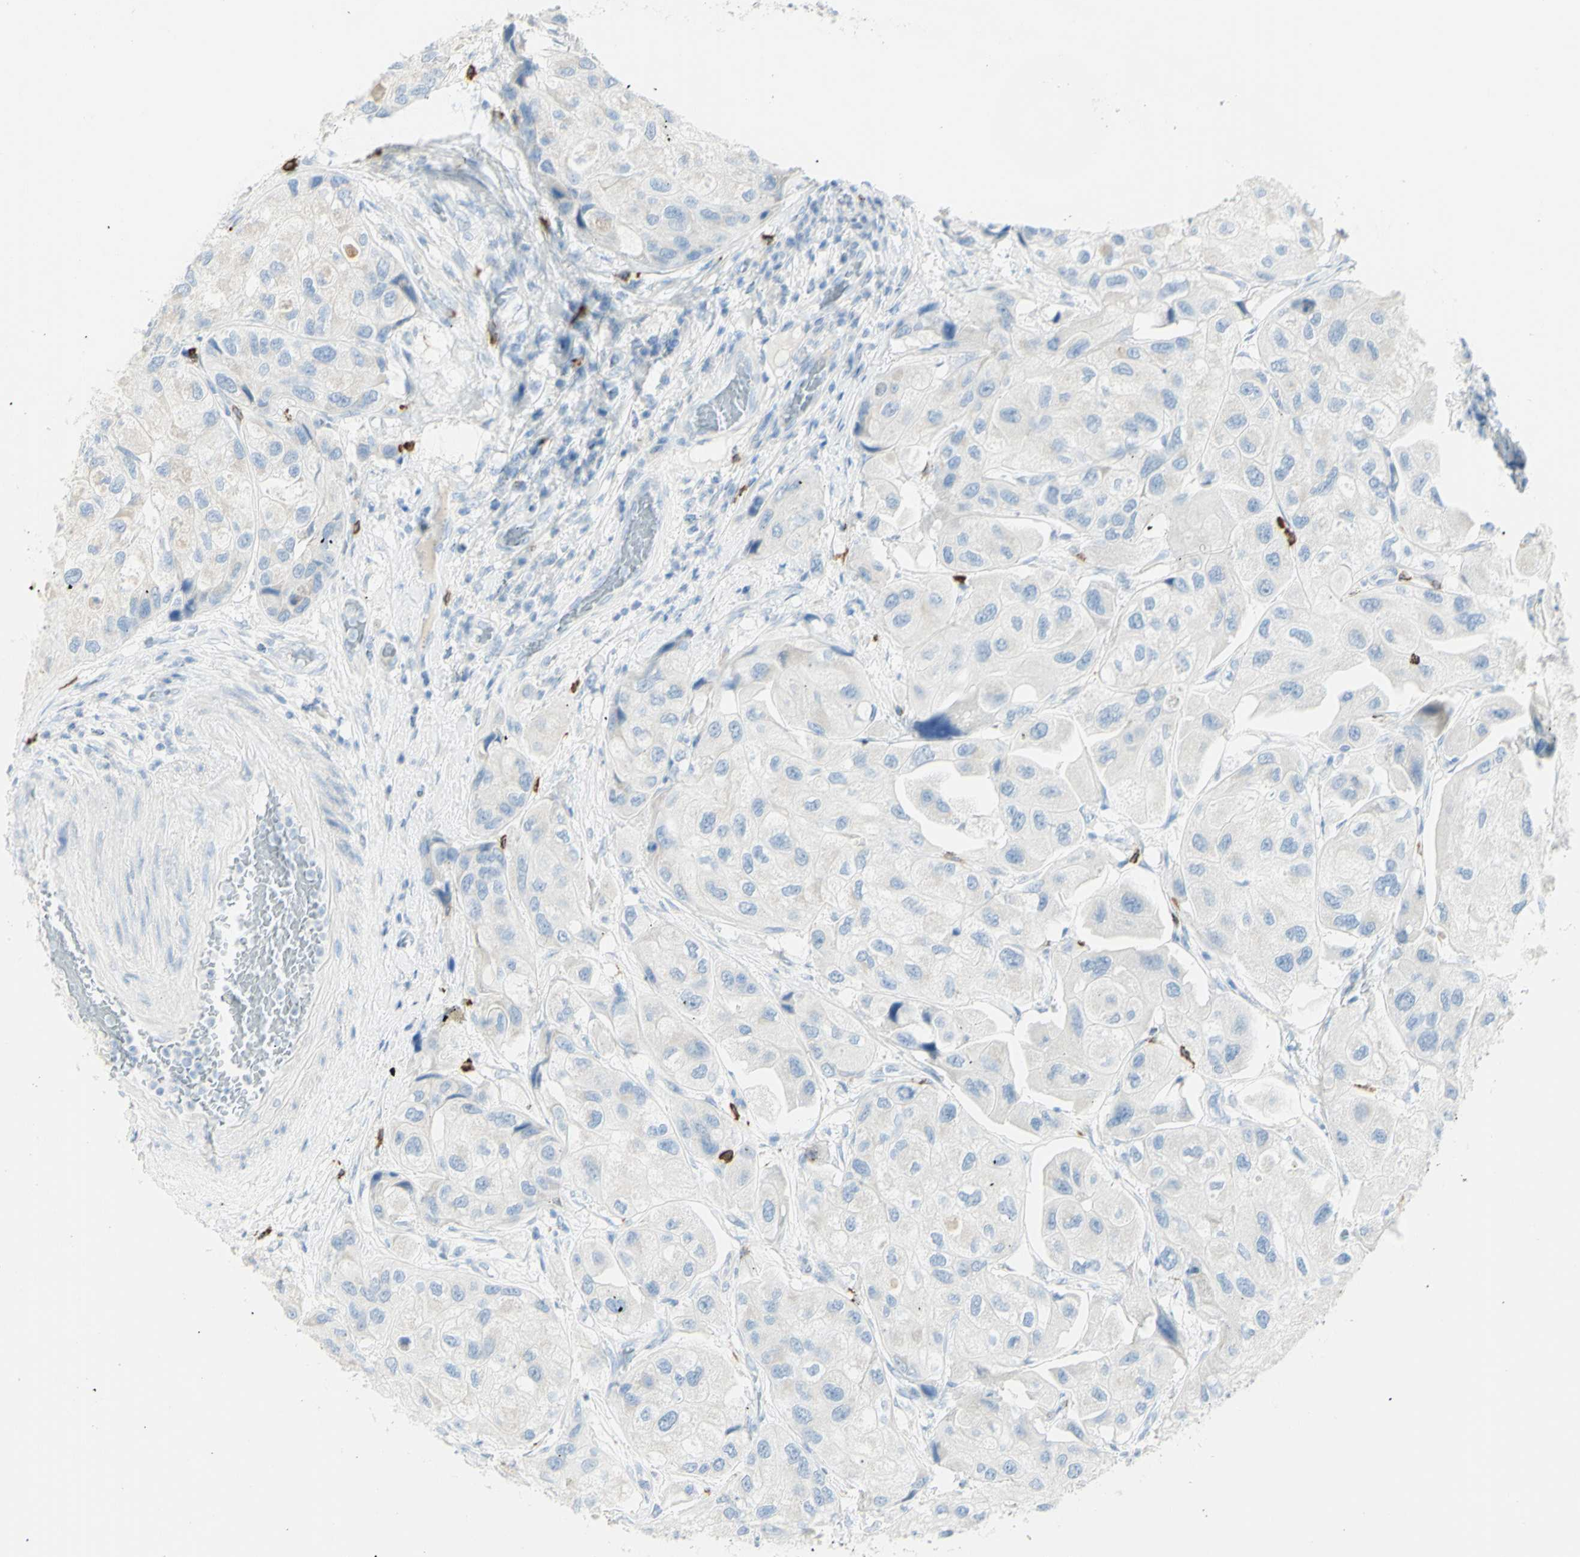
{"staining": {"intensity": "weak", "quantity": "<25%", "location": "cytoplasmic/membranous"}, "tissue": "urothelial cancer", "cell_type": "Tumor cells", "image_type": "cancer", "snomed": [{"axis": "morphology", "description": "Urothelial carcinoma, High grade"}, {"axis": "topography", "description": "Urinary bladder"}], "caption": "DAB (3,3'-diaminobenzidine) immunohistochemical staining of human urothelial cancer reveals no significant expression in tumor cells.", "gene": "LETM1", "patient": {"sex": "female", "age": 64}}